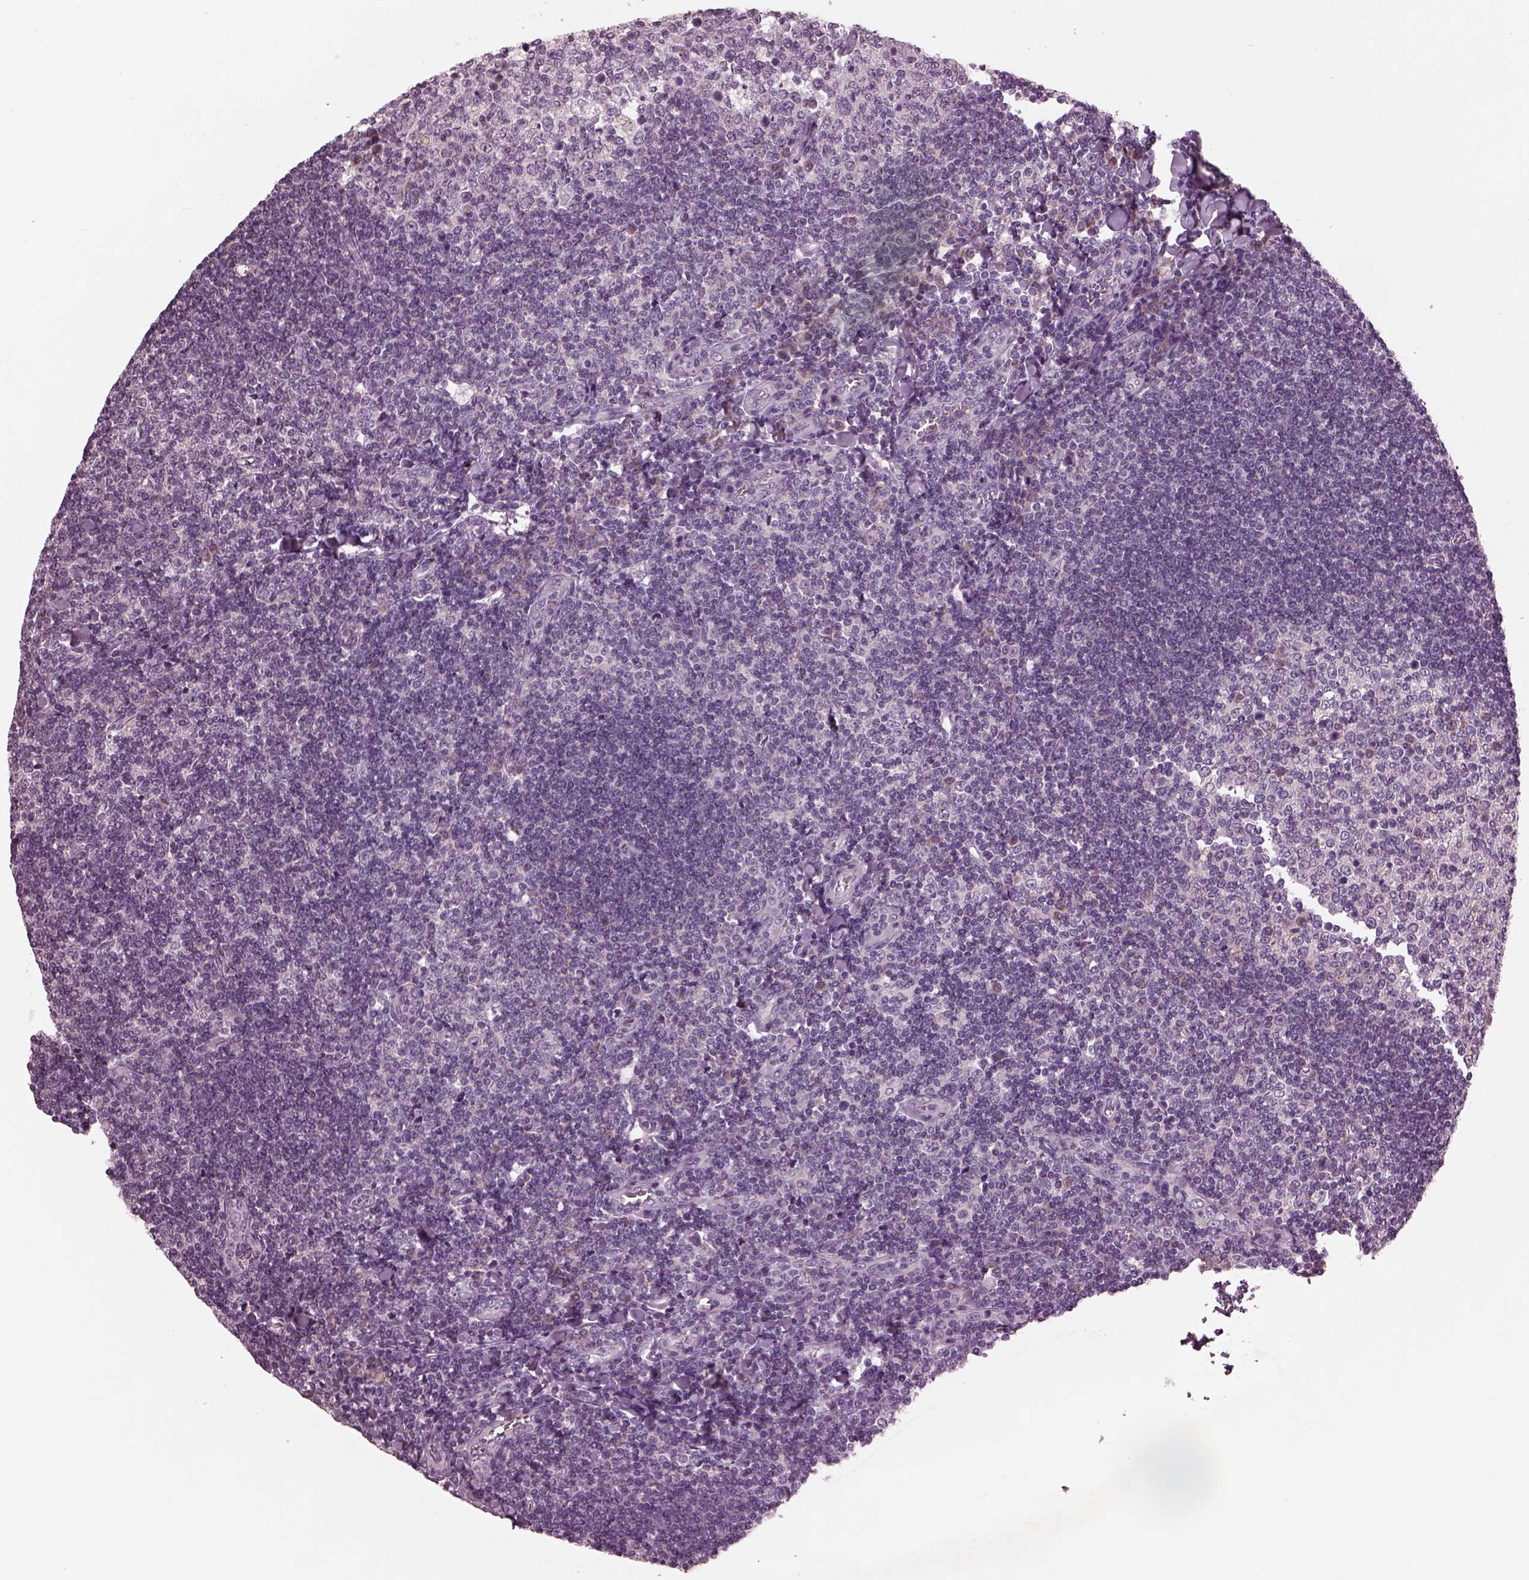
{"staining": {"intensity": "weak", "quantity": "25%-75%", "location": "cytoplasmic/membranous"}, "tissue": "tonsil", "cell_type": "Germinal center cells", "image_type": "normal", "snomed": [{"axis": "morphology", "description": "Normal tissue, NOS"}, {"axis": "topography", "description": "Tonsil"}], "caption": "A high-resolution histopathology image shows immunohistochemistry staining of unremarkable tonsil, which demonstrates weak cytoplasmic/membranous positivity in approximately 25%-75% of germinal center cells.", "gene": "AP4M1", "patient": {"sex": "female", "age": 12}}